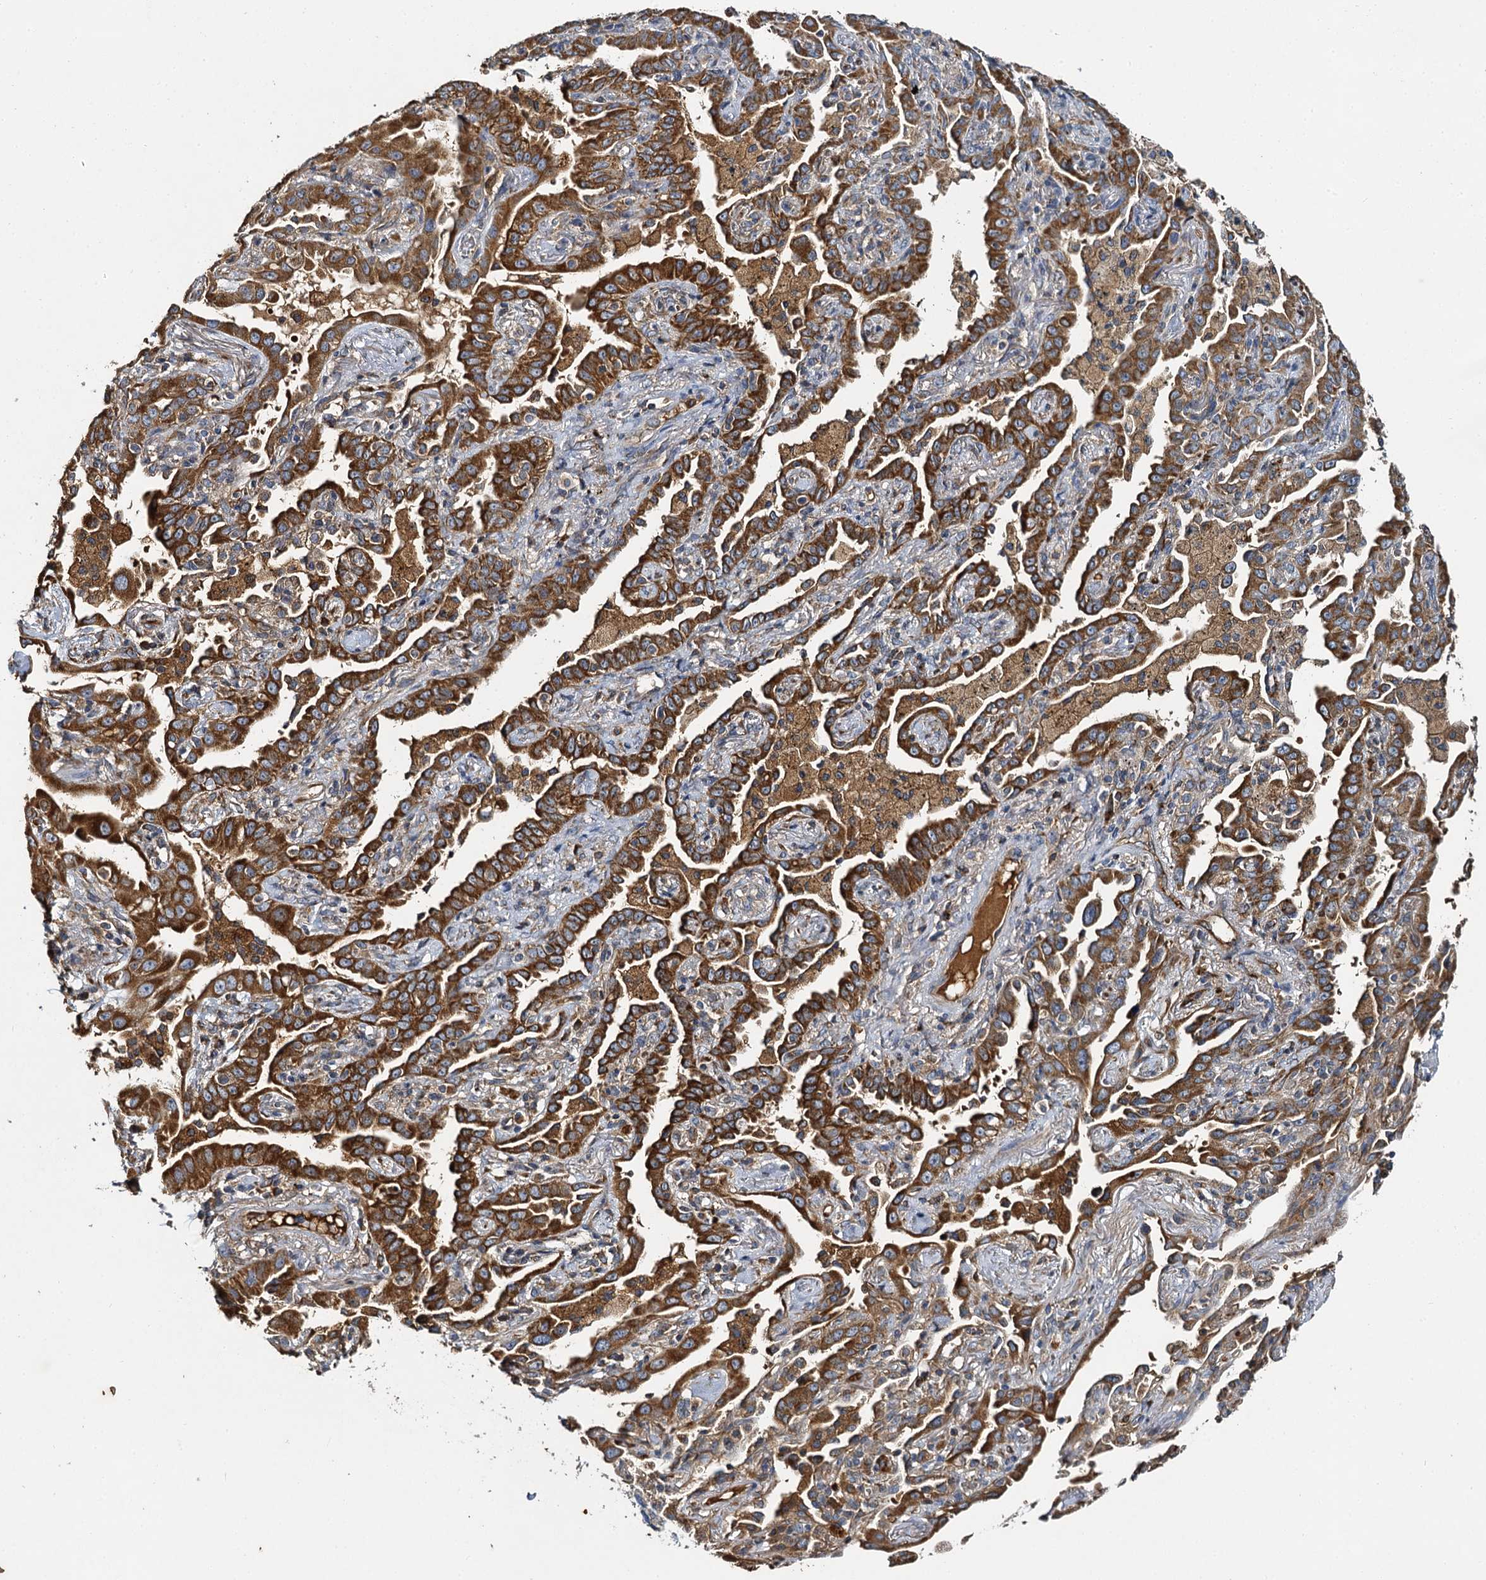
{"staining": {"intensity": "moderate", "quantity": ">75%", "location": "cytoplasmic/membranous"}, "tissue": "lung cancer", "cell_type": "Tumor cells", "image_type": "cancer", "snomed": [{"axis": "morphology", "description": "Adenocarcinoma, NOS"}, {"axis": "topography", "description": "Lung"}], "caption": "This image displays IHC staining of lung cancer, with medium moderate cytoplasmic/membranous staining in about >75% of tumor cells.", "gene": "BCS1L", "patient": {"sex": "male", "age": 67}}